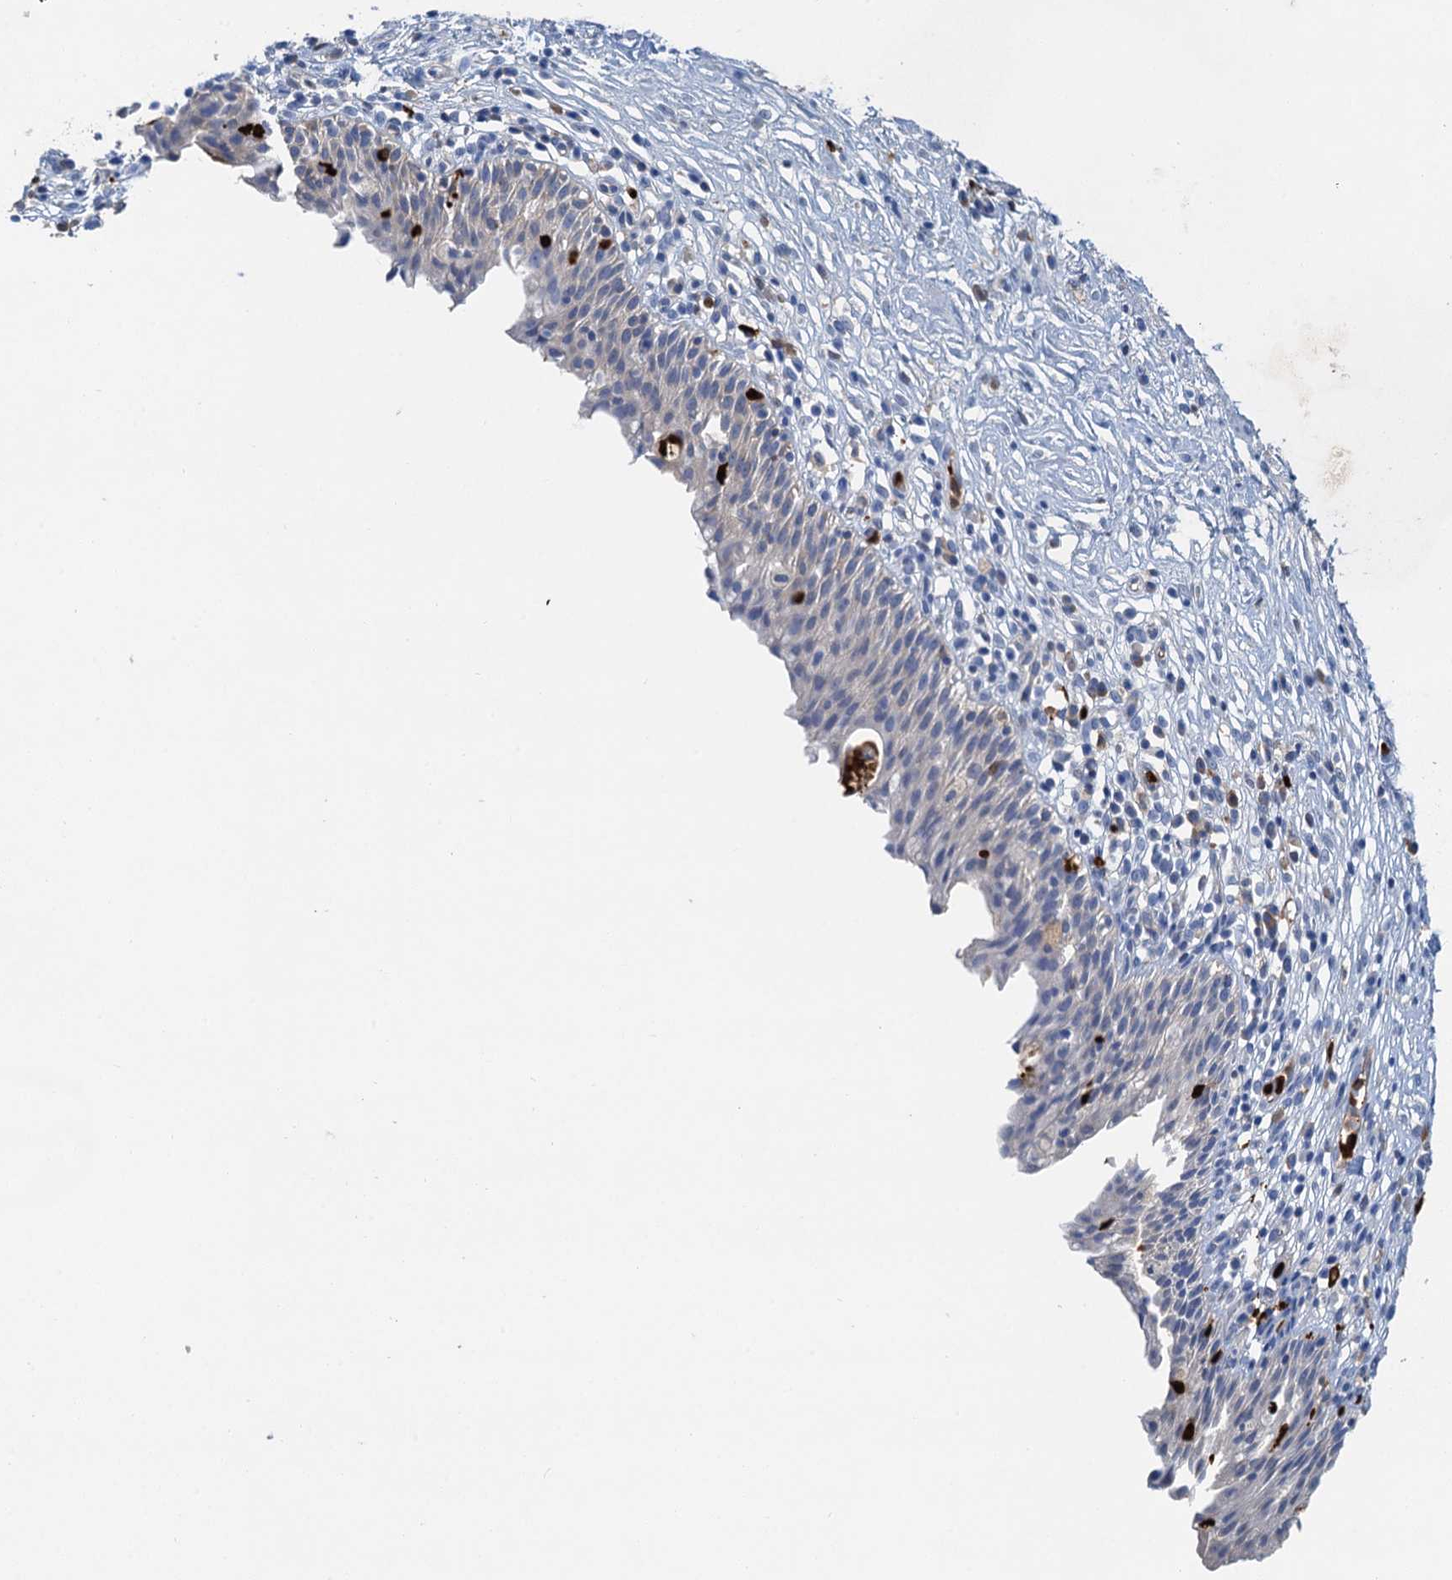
{"staining": {"intensity": "negative", "quantity": "none", "location": "none"}, "tissue": "urinary bladder", "cell_type": "Urothelial cells", "image_type": "normal", "snomed": [{"axis": "morphology", "description": "Normal tissue, NOS"}, {"axis": "morphology", "description": "Inflammation, NOS"}, {"axis": "topography", "description": "Urinary bladder"}], "caption": "This is an immunohistochemistry histopathology image of normal human urinary bladder. There is no staining in urothelial cells.", "gene": "OTOA", "patient": {"sex": "male", "age": 63}}